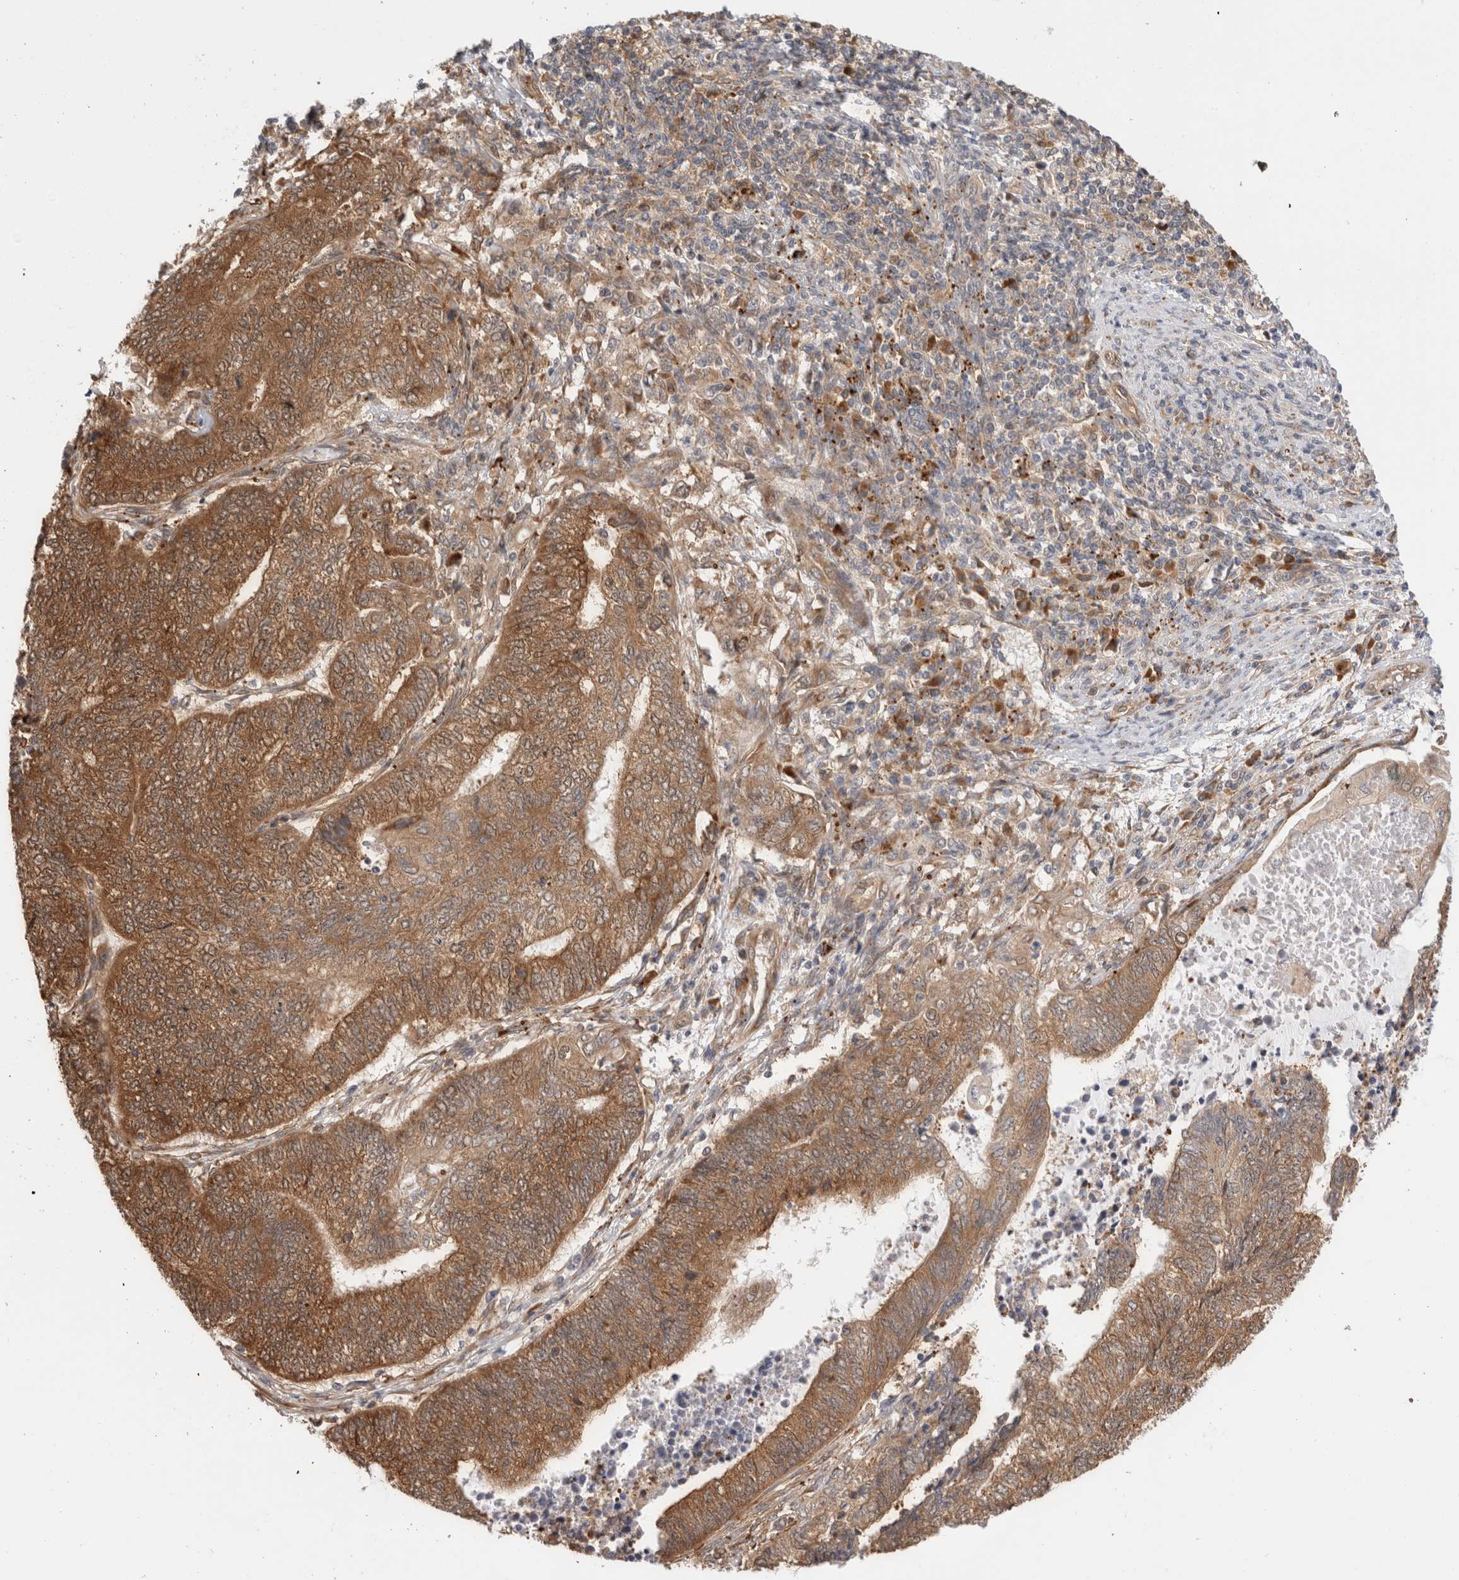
{"staining": {"intensity": "moderate", "quantity": ">75%", "location": "cytoplasmic/membranous"}, "tissue": "endometrial cancer", "cell_type": "Tumor cells", "image_type": "cancer", "snomed": [{"axis": "morphology", "description": "Adenocarcinoma, NOS"}, {"axis": "topography", "description": "Uterus"}, {"axis": "topography", "description": "Endometrium"}], "caption": "Immunohistochemical staining of human endometrial cancer (adenocarcinoma) displays medium levels of moderate cytoplasmic/membranous protein positivity in about >75% of tumor cells. Ihc stains the protein in brown and the nuclei are stained blue.", "gene": "ACTL9", "patient": {"sex": "female", "age": 70}}